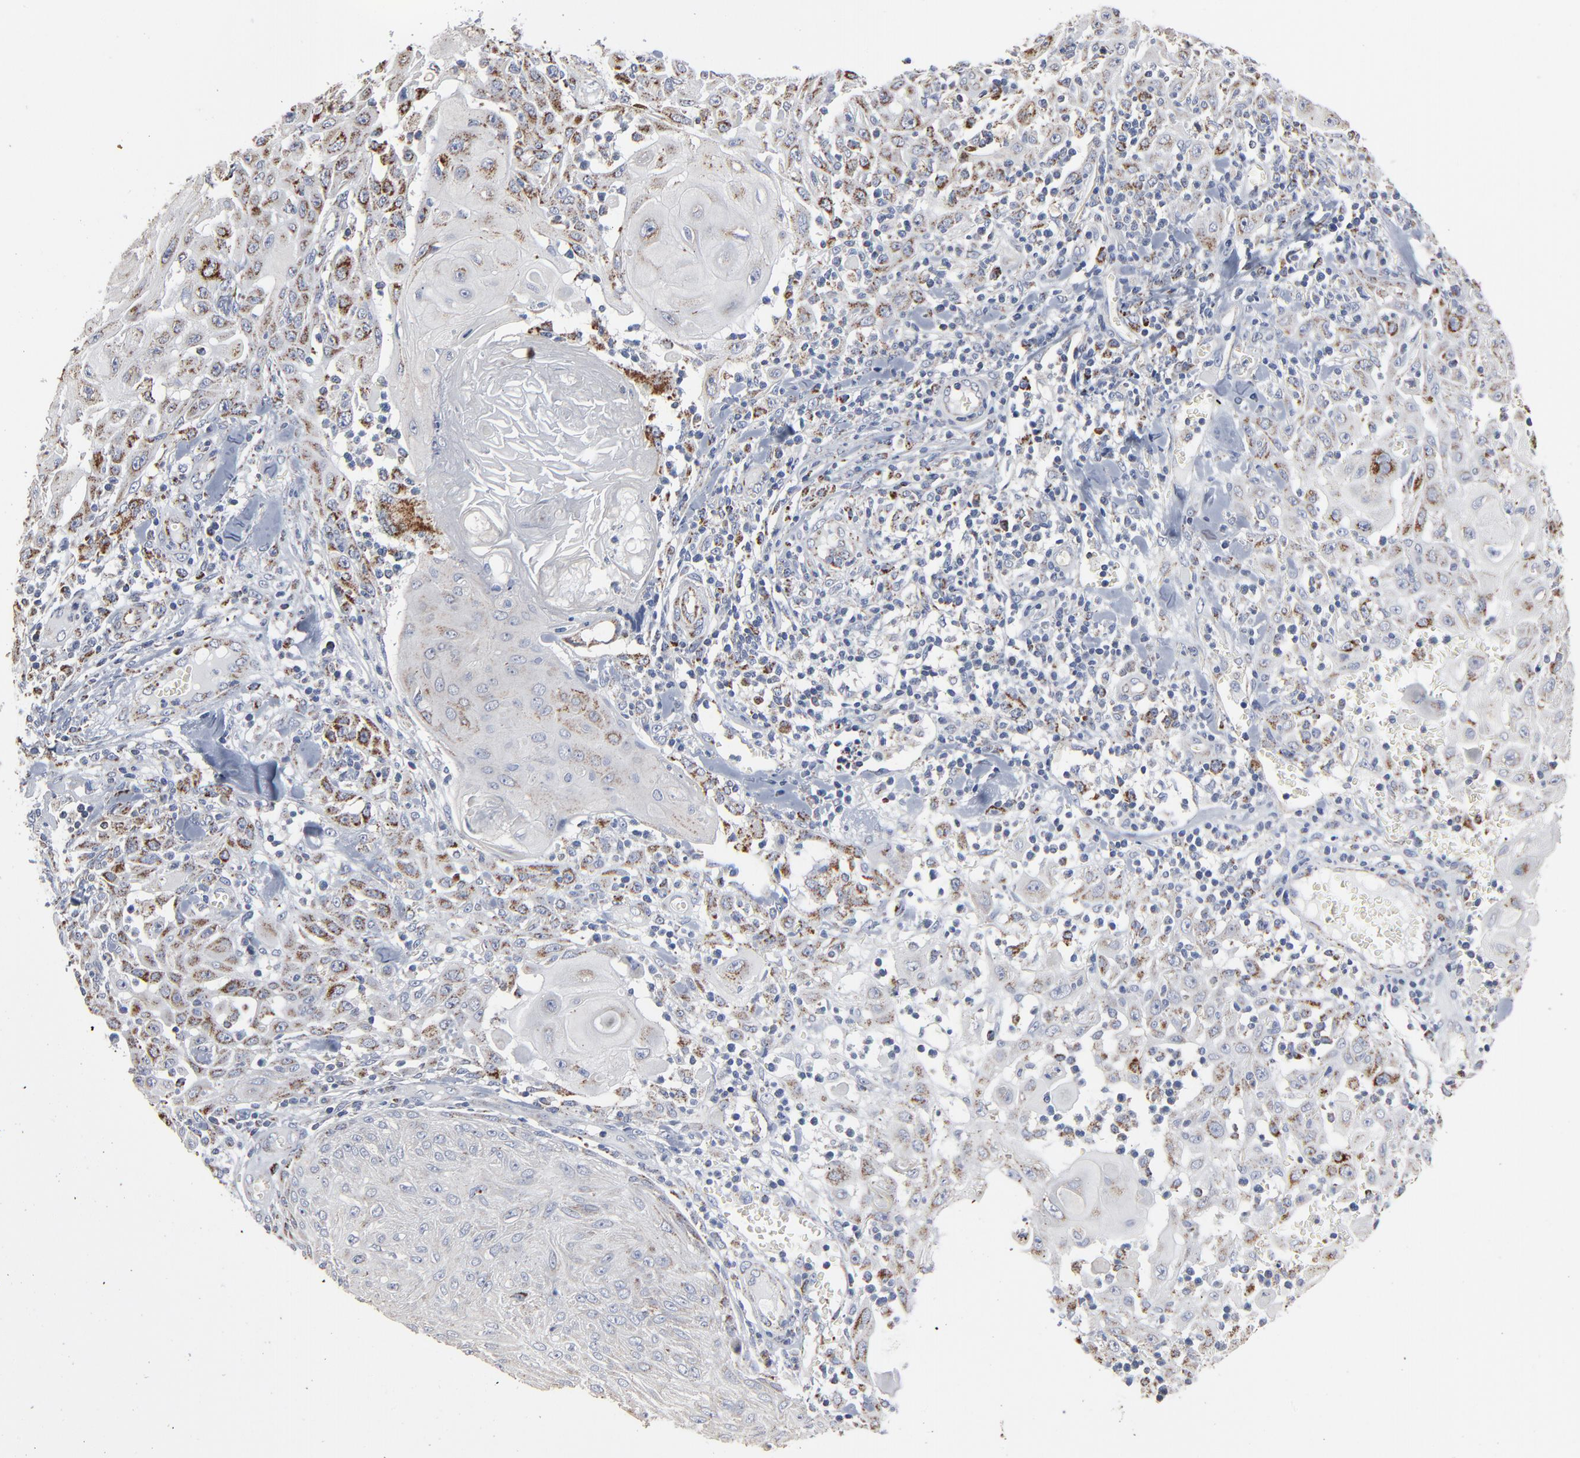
{"staining": {"intensity": "strong", "quantity": "25%-75%", "location": "cytoplasmic/membranous"}, "tissue": "skin cancer", "cell_type": "Tumor cells", "image_type": "cancer", "snomed": [{"axis": "morphology", "description": "Squamous cell carcinoma, NOS"}, {"axis": "topography", "description": "Skin"}], "caption": "Strong cytoplasmic/membranous expression is present in approximately 25%-75% of tumor cells in skin cancer.", "gene": "UQCRC1", "patient": {"sex": "male", "age": 24}}